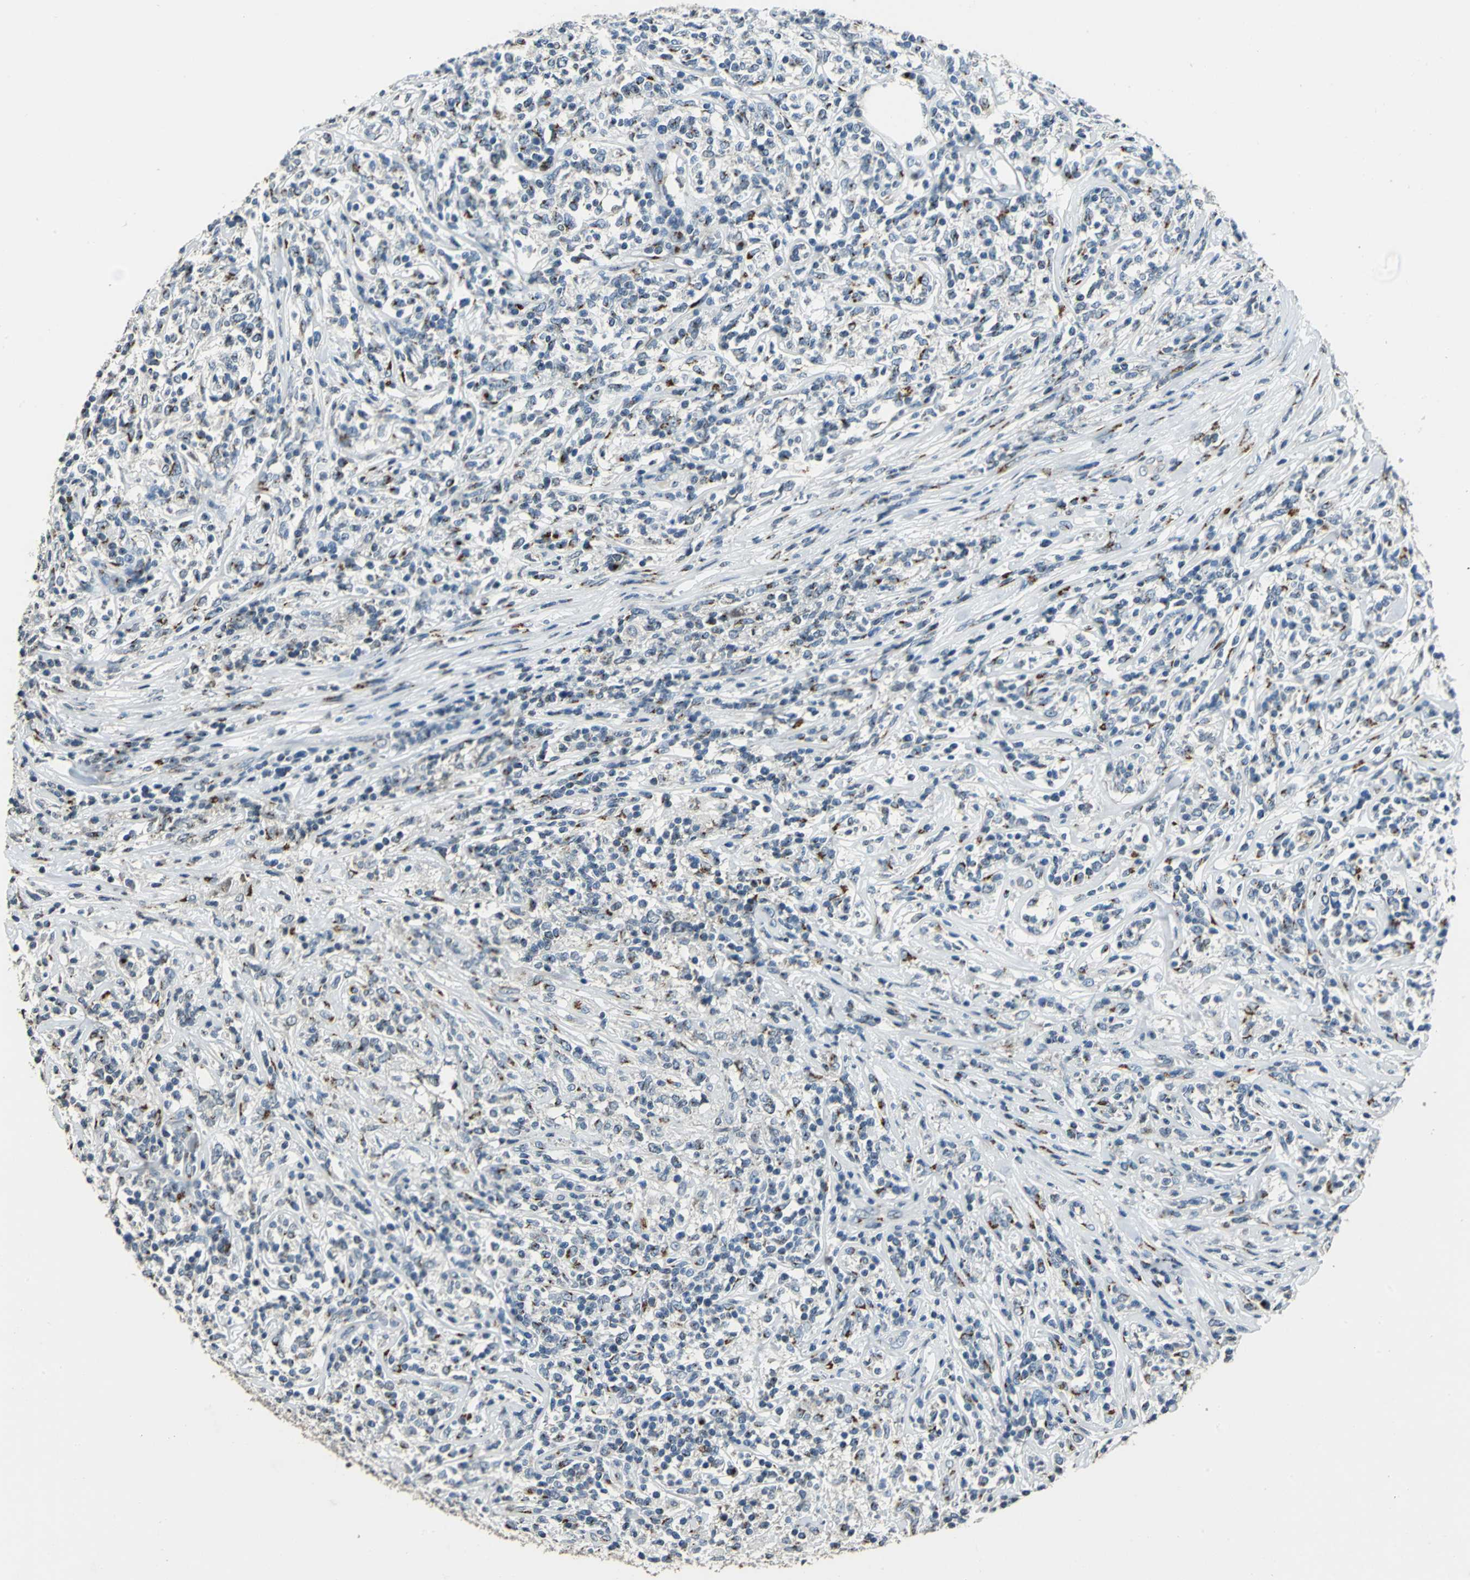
{"staining": {"intensity": "moderate", "quantity": "<25%", "location": "cytoplasmic/membranous"}, "tissue": "lymphoma", "cell_type": "Tumor cells", "image_type": "cancer", "snomed": [{"axis": "morphology", "description": "Malignant lymphoma, non-Hodgkin's type, High grade"}, {"axis": "topography", "description": "Lymph node"}], "caption": "Moderate cytoplasmic/membranous positivity for a protein is identified in about <25% of tumor cells of lymphoma using IHC.", "gene": "TMEM115", "patient": {"sex": "female", "age": 84}}